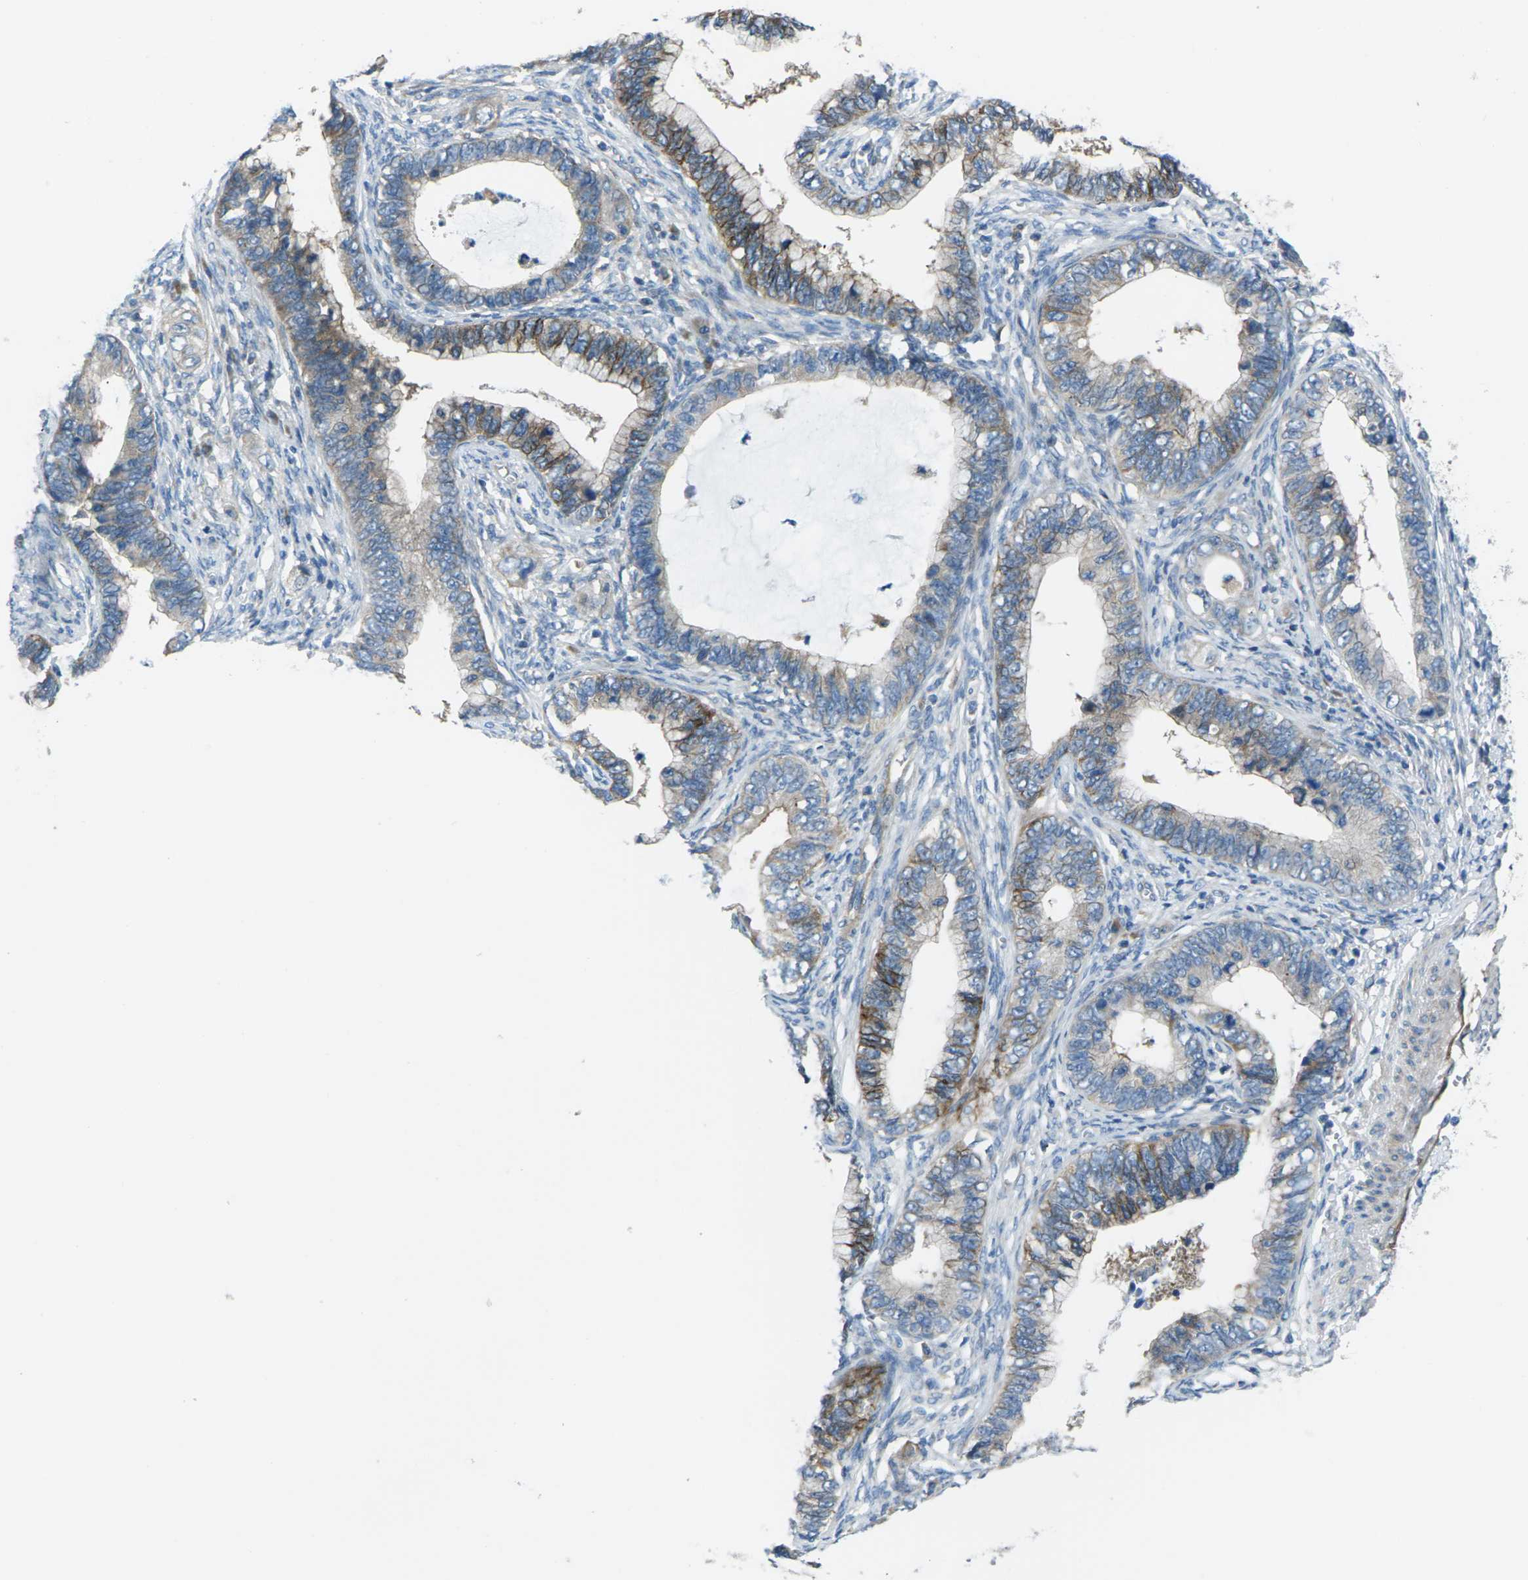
{"staining": {"intensity": "moderate", "quantity": "25%-75%", "location": "cytoplasmic/membranous"}, "tissue": "cervical cancer", "cell_type": "Tumor cells", "image_type": "cancer", "snomed": [{"axis": "morphology", "description": "Adenocarcinoma, NOS"}, {"axis": "topography", "description": "Cervix"}], "caption": "A photomicrograph of human adenocarcinoma (cervical) stained for a protein demonstrates moderate cytoplasmic/membranous brown staining in tumor cells.", "gene": "EDNRA", "patient": {"sex": "female", "age": 44}}